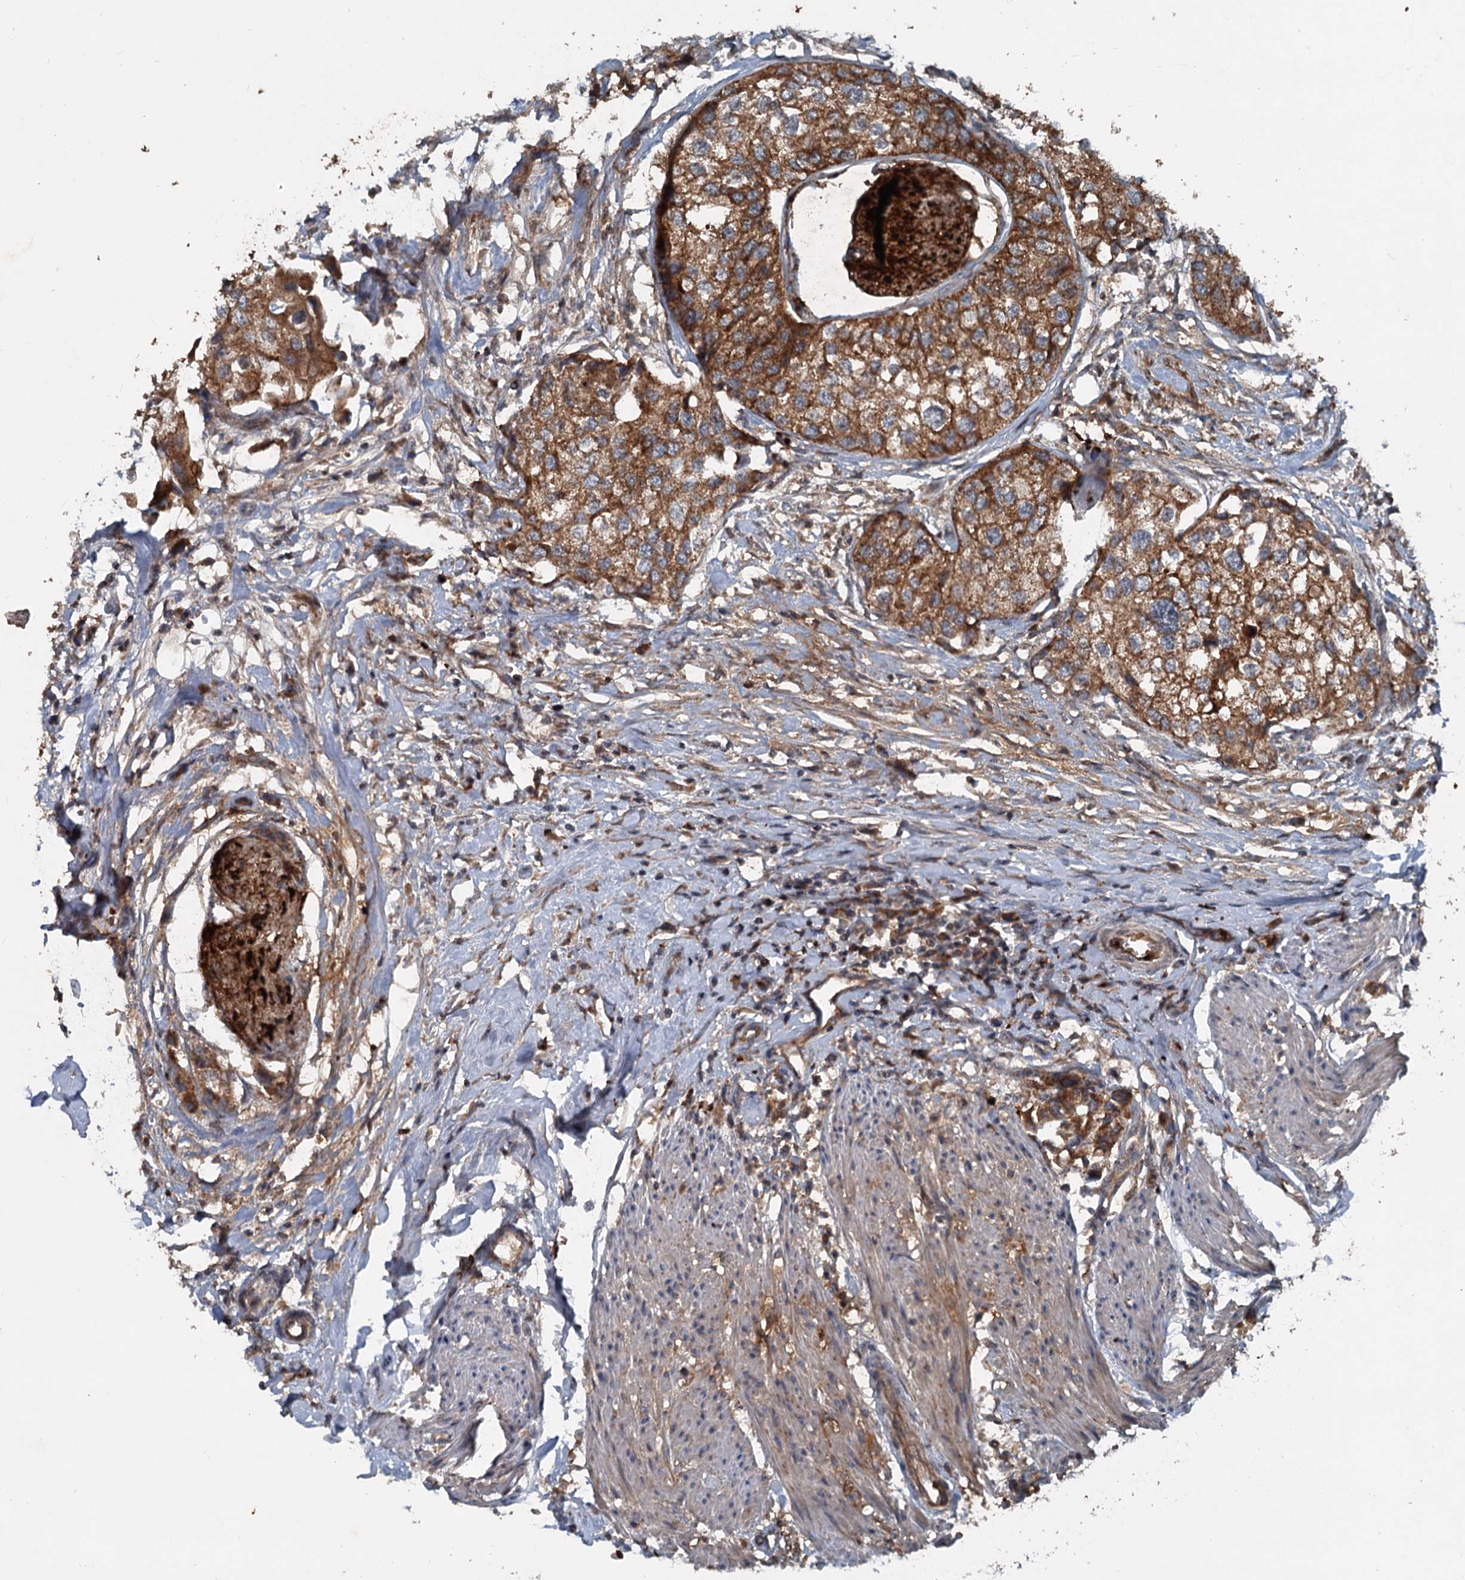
{"staining": {"intensity": "strong", "quantity": ">75%", "location": "cytoplasmic/membranous"}, "tissue": "urothelial cancer", "cell_type": "Tumor cells", "image_type": "cancer", "snomed": [{"axis": "morphology", "description": "Urothelial carcinoma, High grade"}, {"axis": "topography", "description": "Urinary bladder"}], "caption": "Brown immunohistochemical staining in urothelial carcinoma (high-grade) displays strong cytoplasmic/membranous positivity in about >75% of tumor cells. (DAB IHC, brown staining for protein, blue staining for nuclei).", "gene": "N4BP2L2", "patient": {"sex": "male", "age": 64}}